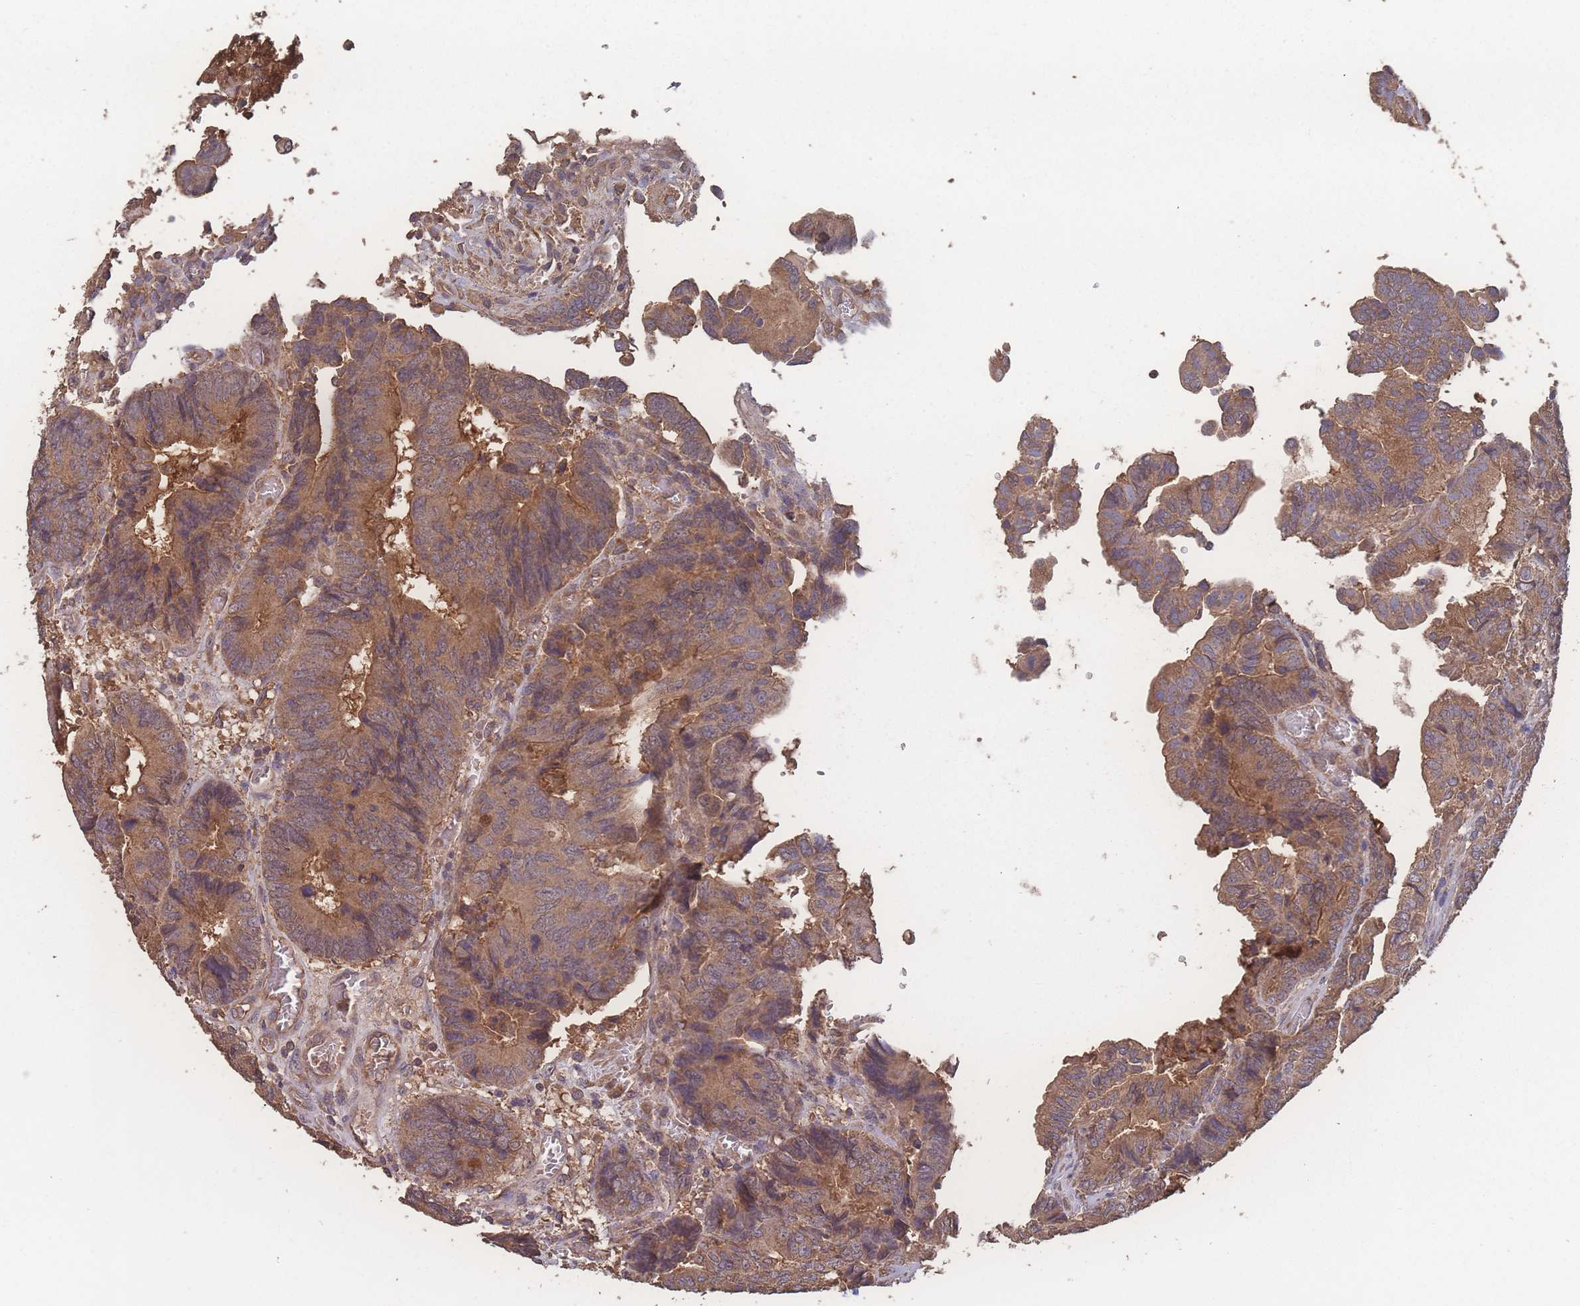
{"staining": {"intensity": "moderate", "quantity": ">75%", "location": "cytoplasmic/membranous"}, "tissue": "colorectal cancer", "cell_type": "Tumor cells", "image_type": "cancer", "snomed": [{"axis": "morphology", "description": "Adenocarcinoma, NOS"}, {"axis": "topography", "description": "Colon"}], "caption": "A photomicrograph of human colorectal adenocarcinoma stained for a protein displays moderate cytoplasmic/membranous brown staining in tumor cells. (DAB (3,3'-diaminobenzidine) IHC with brightfield microscopy, high magnification).", "gene": "ATXN10", "patient": {"sex": "male", "age": 85}}